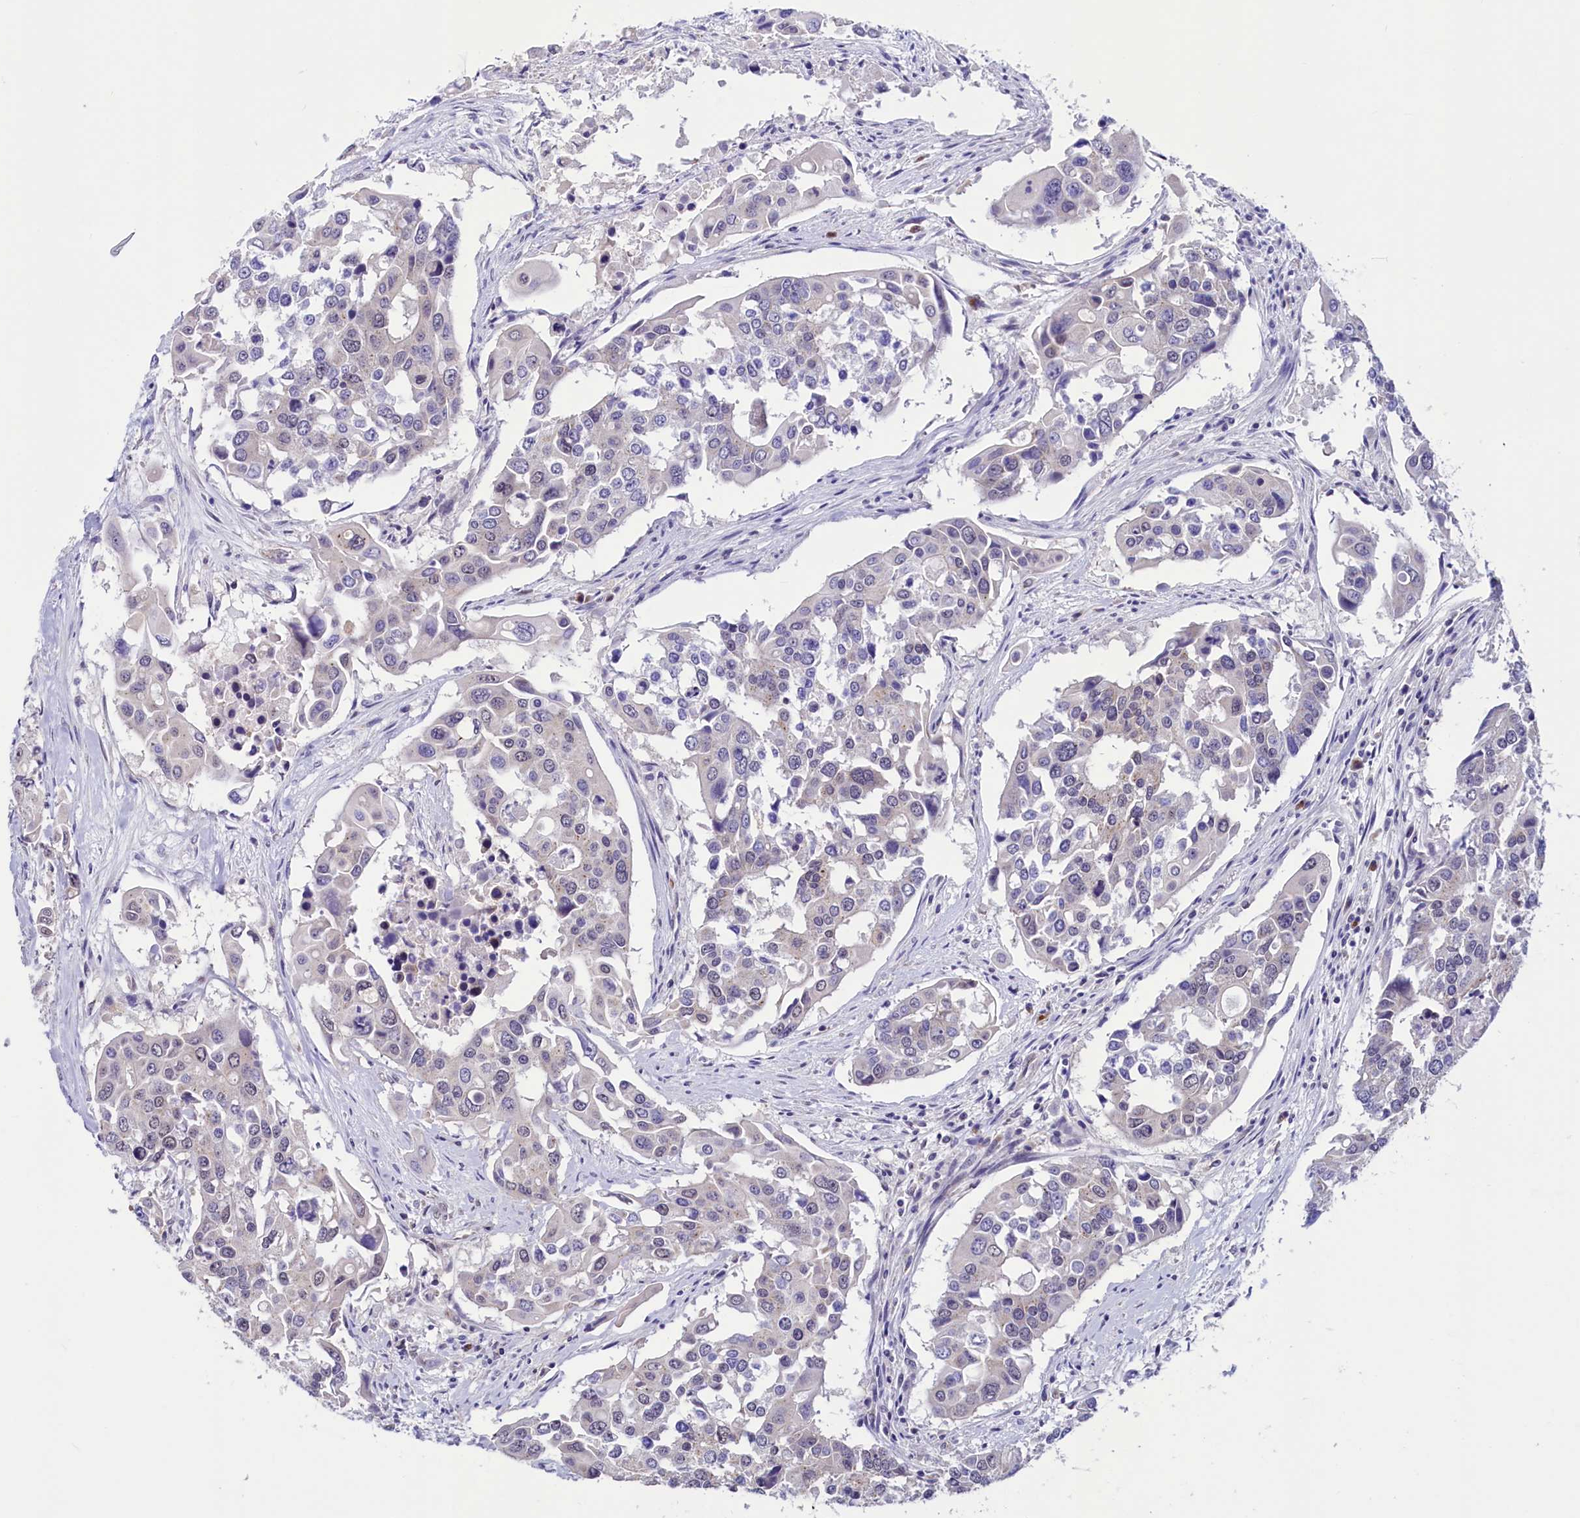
{"staining": {"intensity": "negative", "quantity": "none", "location": "none"}, "tissue": "colorectal cancer", "cell_type": "Tumor cells", "image_type": "cancer", "snomed": [{"axis": "morphology", "description": "Adenocarcinoma, NOS"}, {"axis": "topography", "description": "Colon"}], "caption": "DAB (3,3'-diaminobenzidine) immunohistochemical staining of colorectal cancer exhibits no significant positivity in tumor cells.", "gene": "SEC24C", "patient": {"sex": "male", "age": 77}}